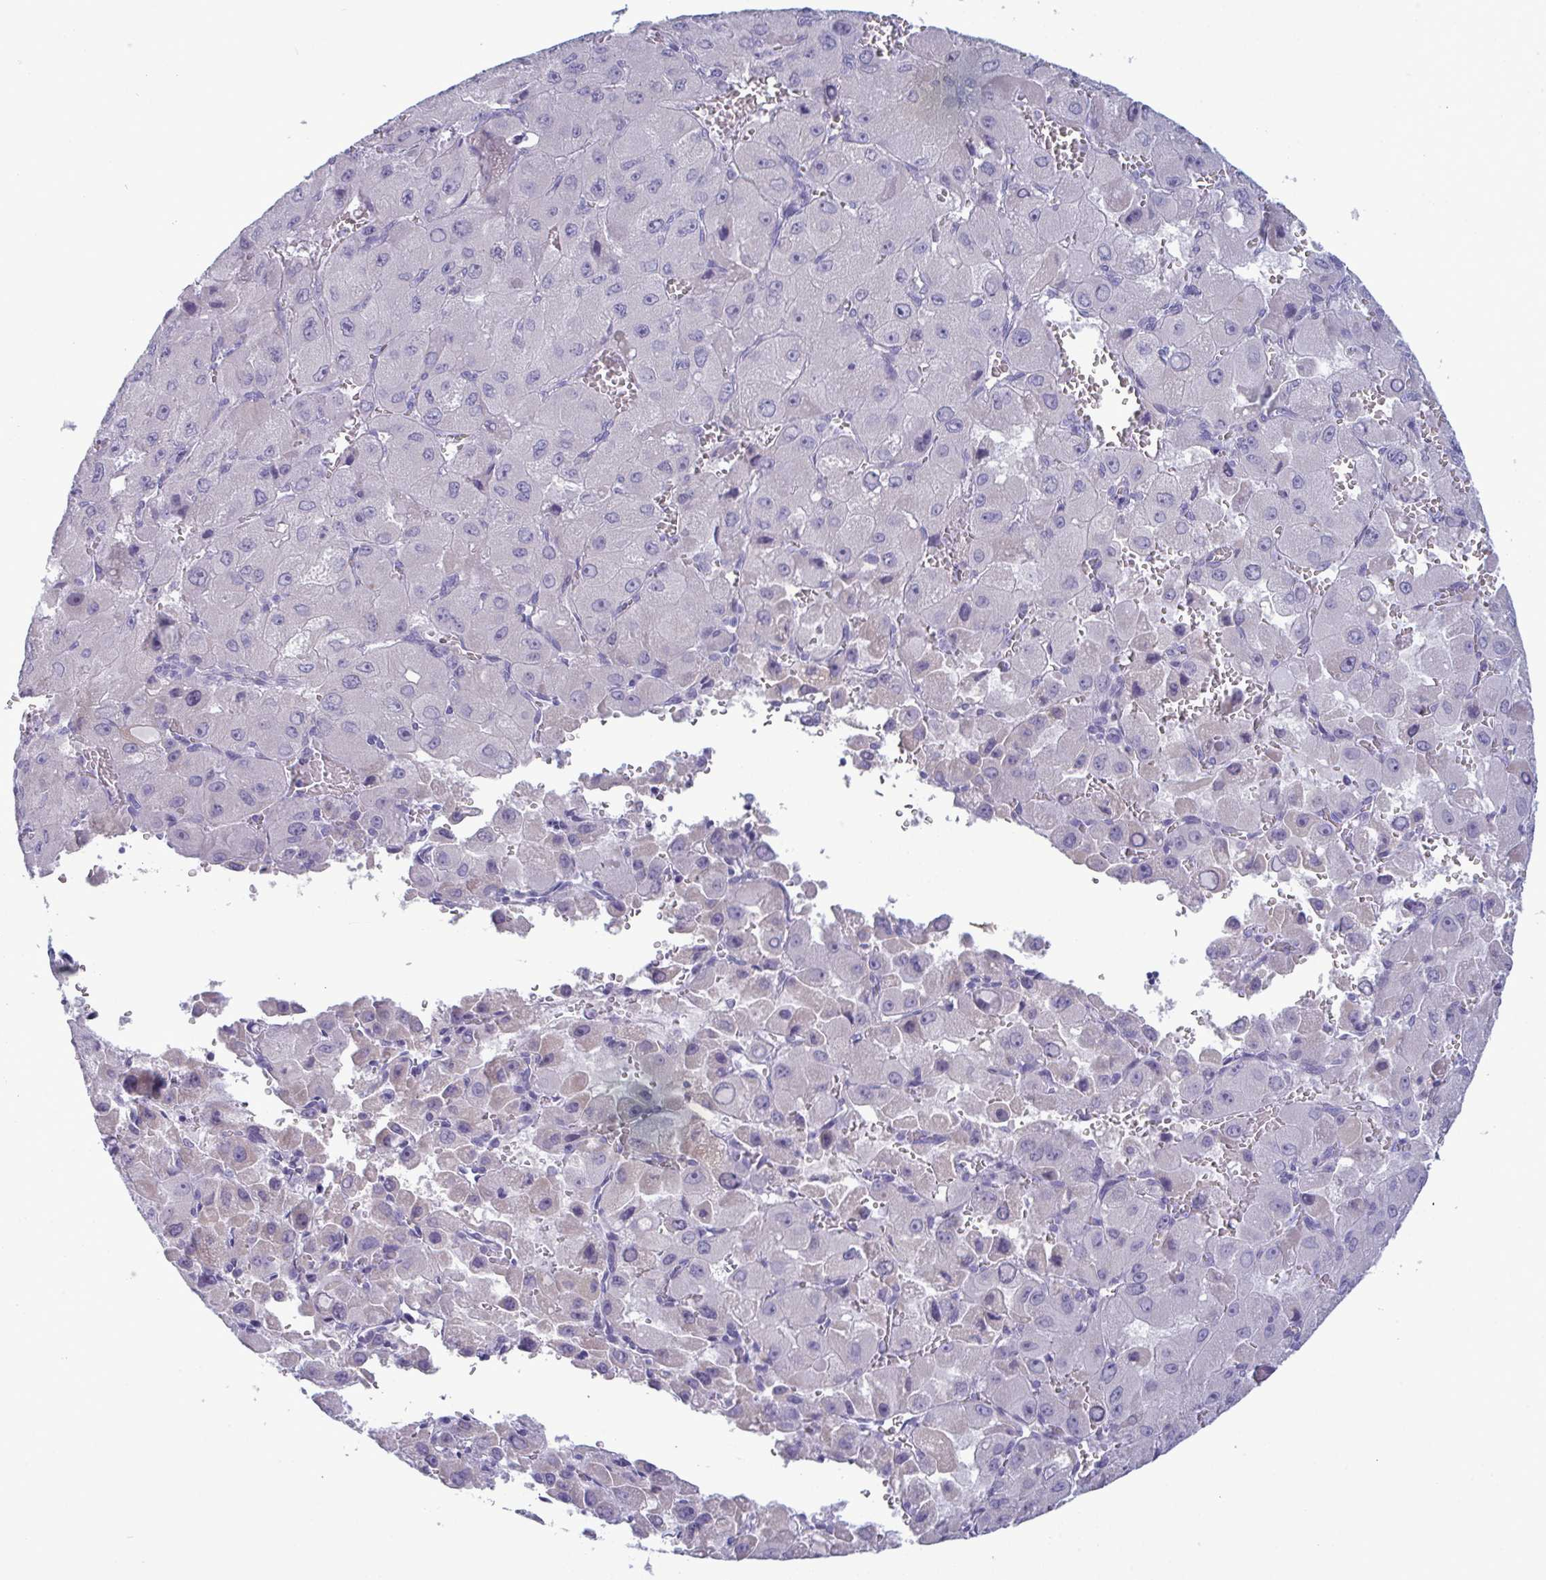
{"staining": {"intensity": "negative", "quantity": "none", "location": "none"}, "tissue": "liver cancer", "cell_type": "Tumor cells", "image_type": "cancer", "snomed": [{"axis": "morphology", "description": "Carcinoma, Hepatocellular, NOS"}, {"axis": "topography", "description": "Liver"}], "caption": "The immunohistochemistry (IHC) histopathology image has no significant expression in tumor cells of liver cancer tissue.", "gene": "TENT5D", "patient": {"sex": "male", "age": 27}}